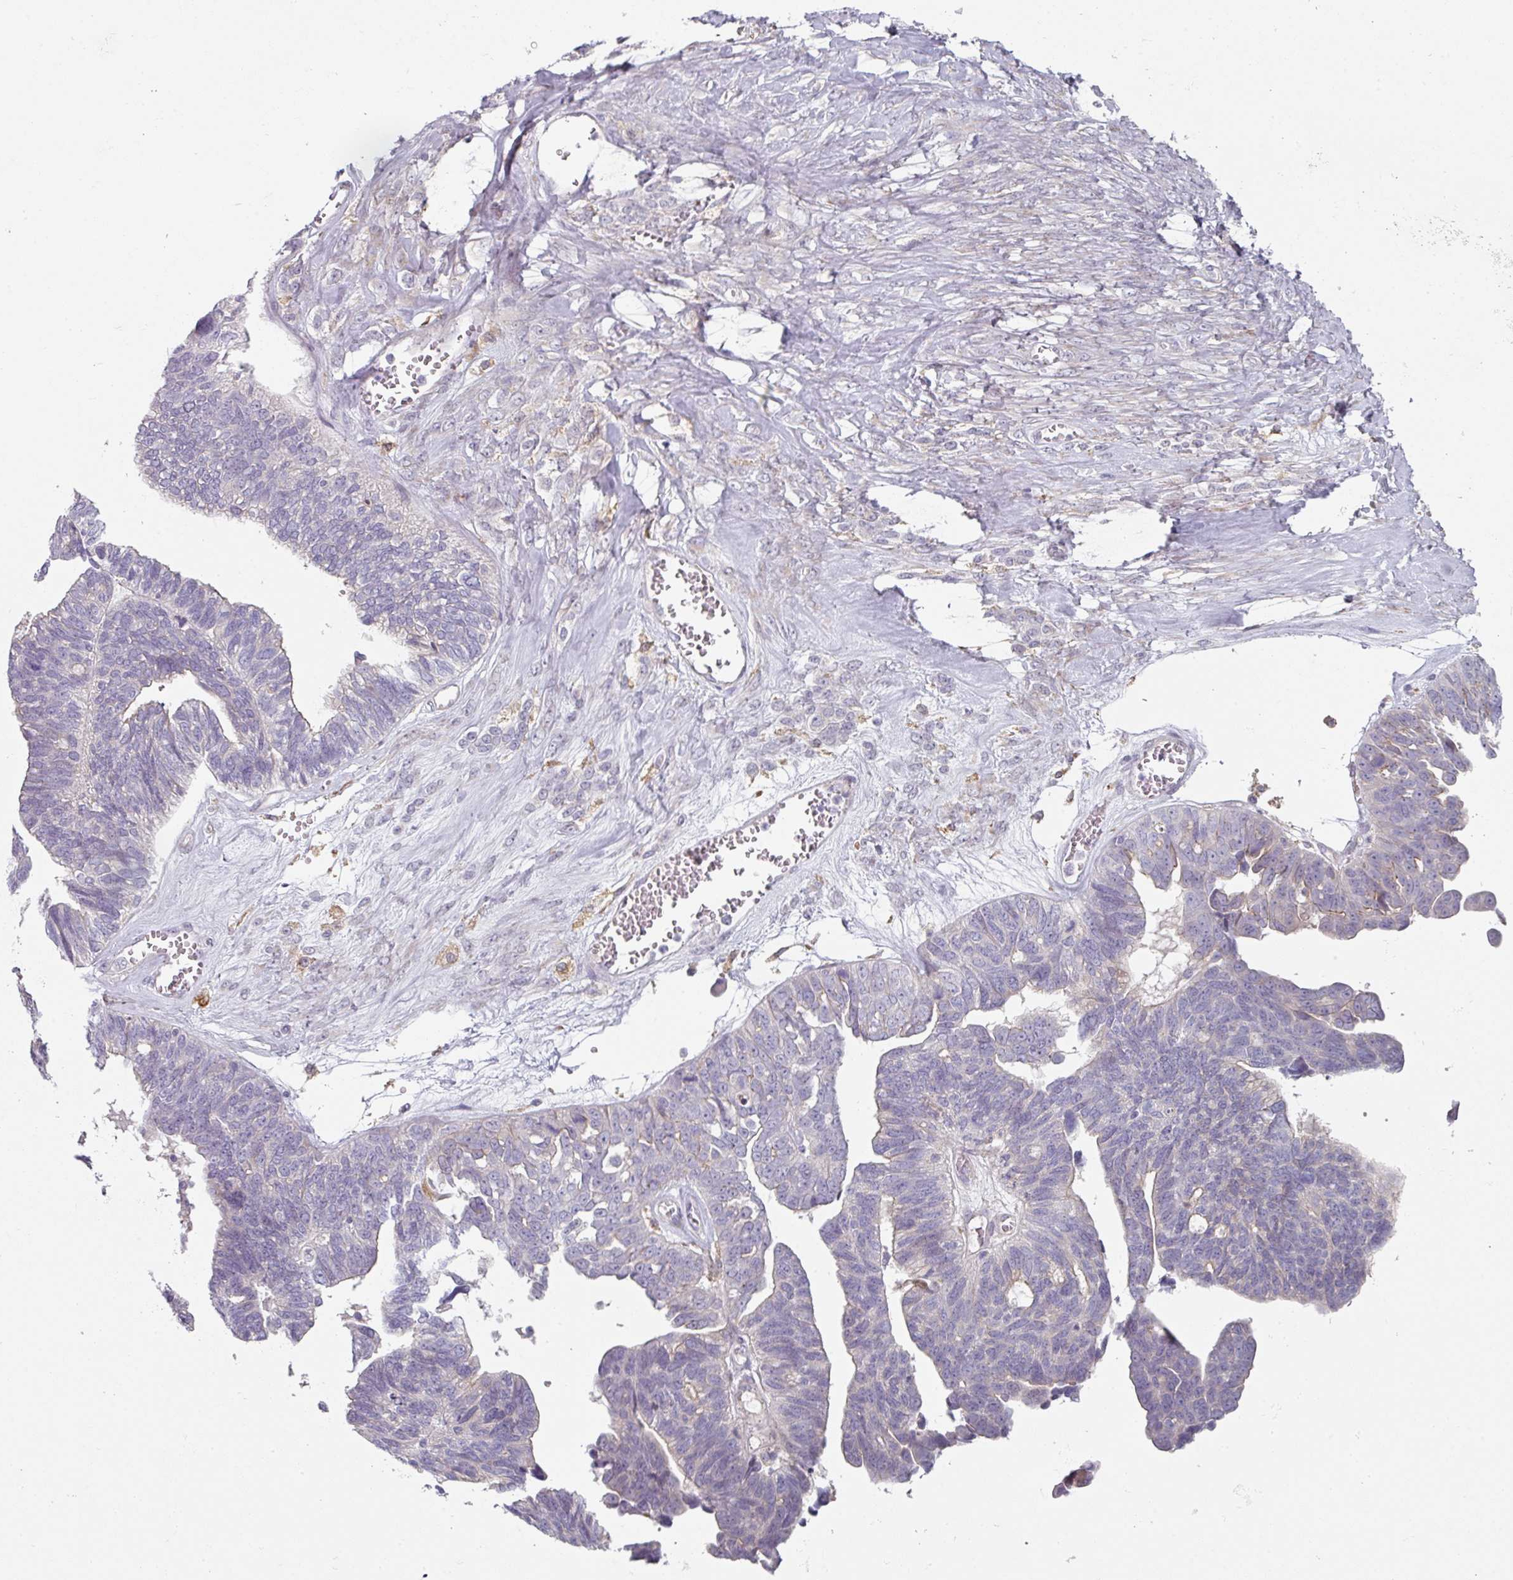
{"staining": {"intensity": "negative", "quantity": "none", "location": "none"}, "tissue": "ovarian cancer", "cell_type": "Tumor cells", "image_type": "cancer", "snomed": [{"axis": "morphology", "description": "Cystadenocarcinoma, serous, NOS"}, {"axis": "topography", "description": "Ovary"}], "caption": "This is an immunohistochemistry photomicrograph of human ovarian cancer (serous cystadenocarcinoma). There is no positivity in tumor cells.", "gene": "WSB2", "patient": {"sex": "female", "age": 79}}